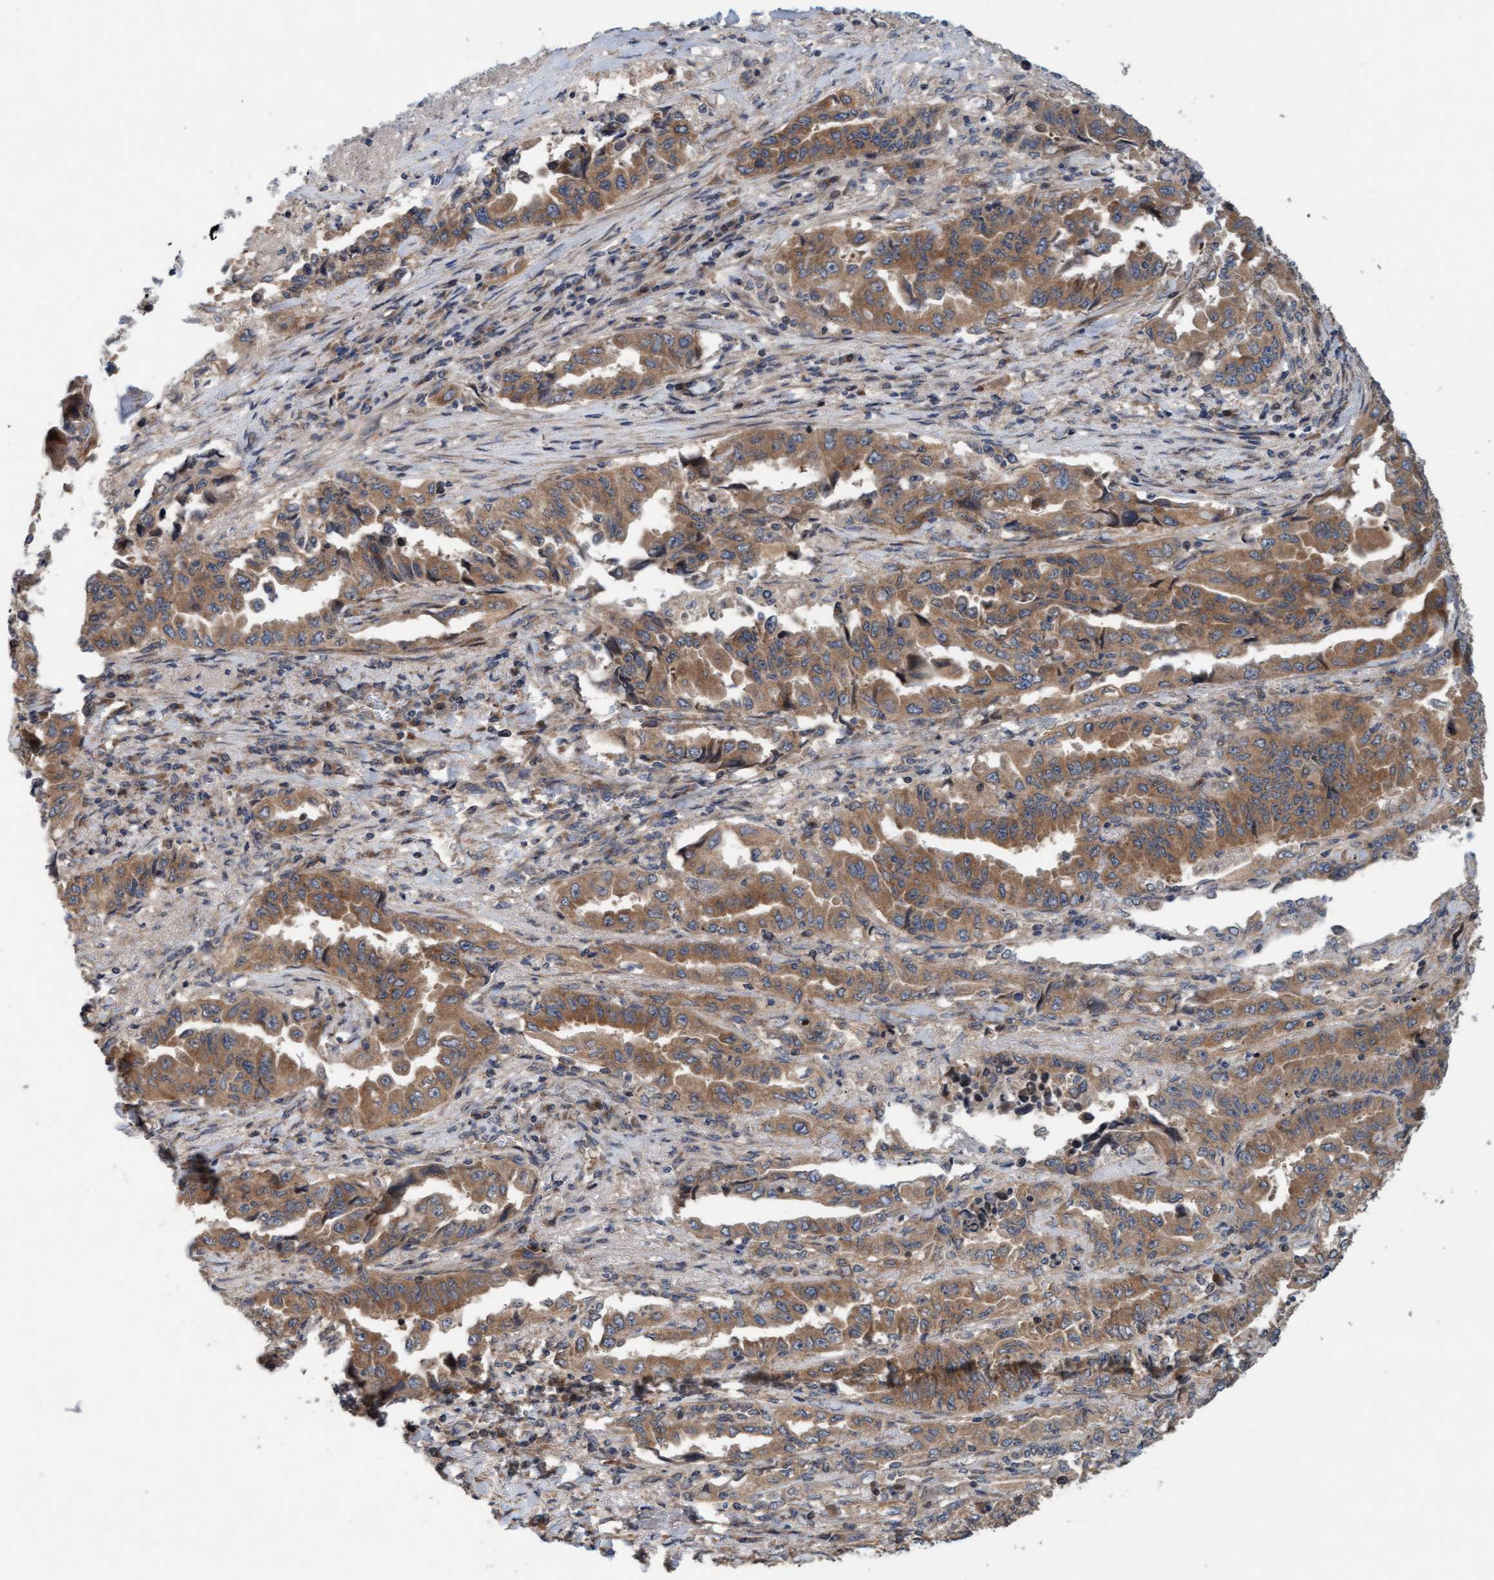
{"staining": {"intensity": "moderate", "quantity": ">75%", "location": "cytoplasmic/membranous"}, "tissue": "lung cancer", "cell_type": "Tumor cells", "image_type": "cancer", "snomed": [{"axis": "morphology", "description": "Adenocarcinoma, NOS"}, {"axis": "topography", "description": "Lung"}], "caption": "Immunohistochemistry (IHC) (DAB) staining of human lung cancer (adenocarcinoma) reveals moderate cytoplasmic/membranous protein positivity in approximately >75% of tumor cells. (IHC, brightfield microscopy, high magnification).", "gene": "MLXIP", "patient": {"sex": "female", "age": 51}}